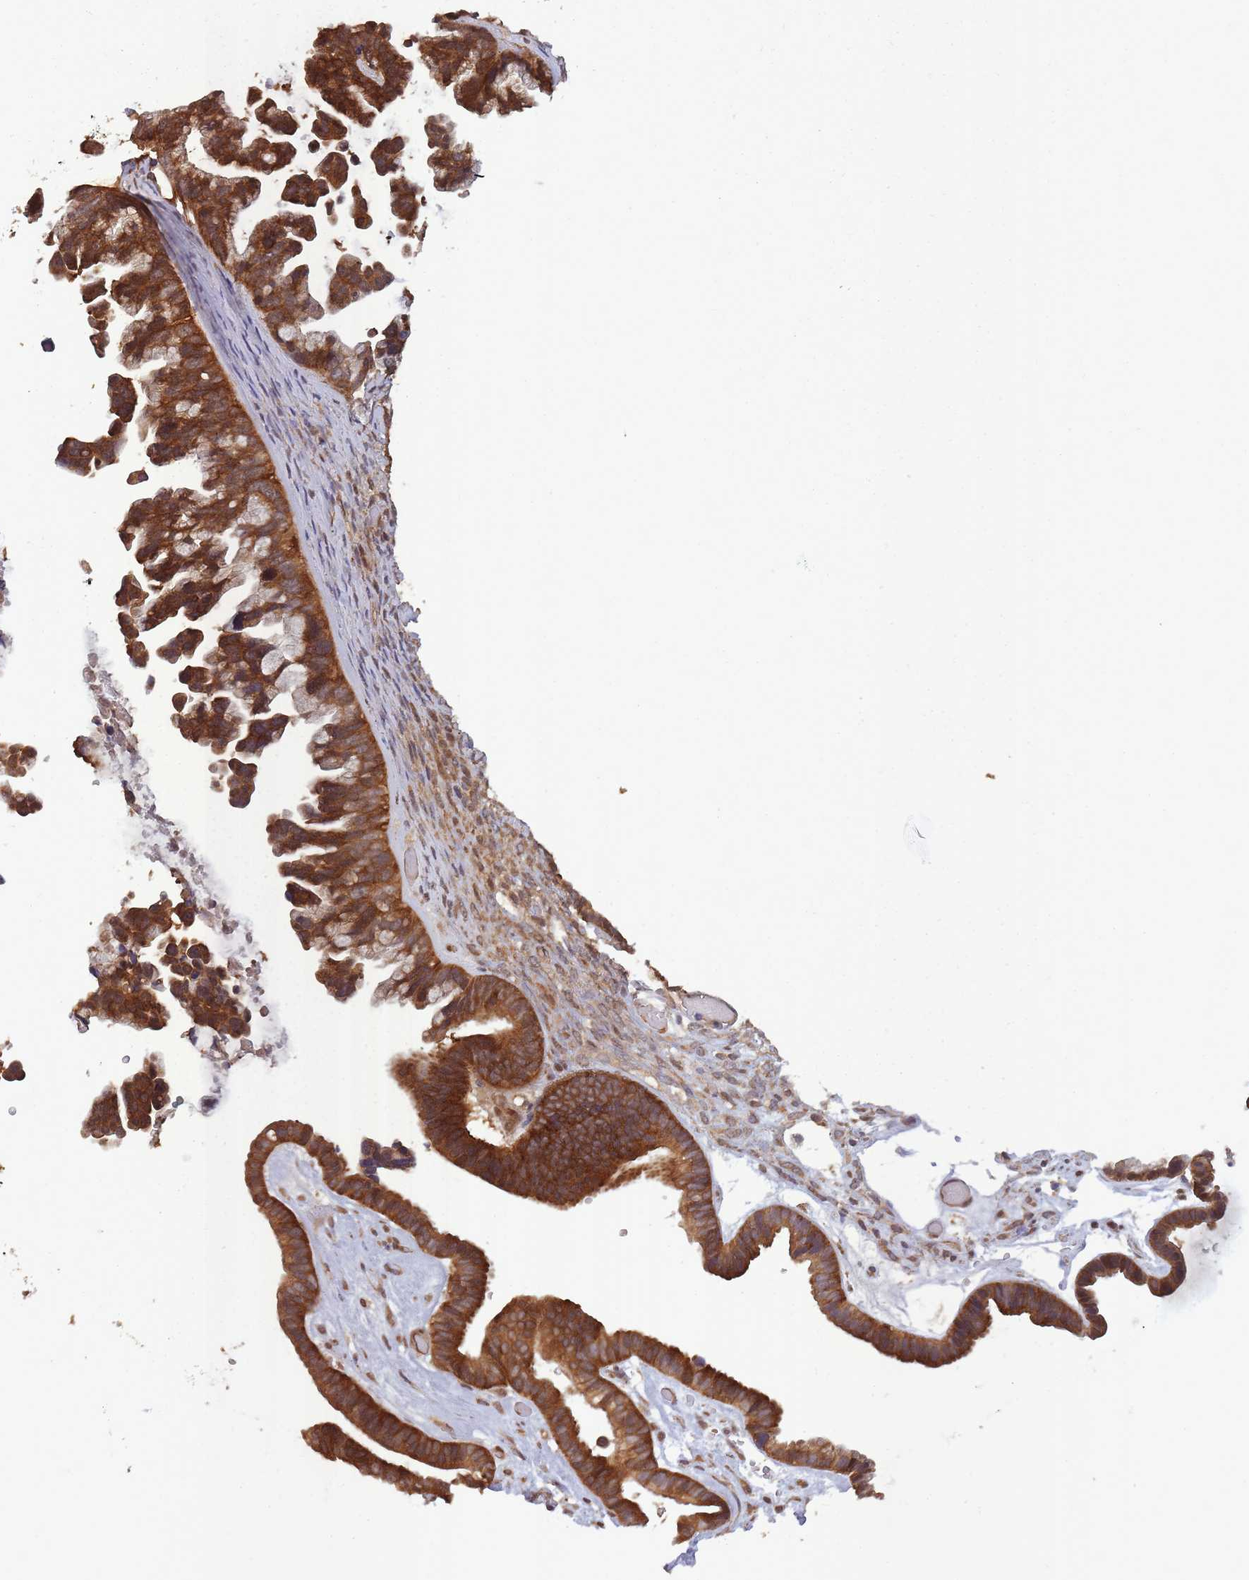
{"staining": {"intensity": "strong", "quantity": ">75%", "location": "cytoplasmic/membranous"}, "tissue": "ovarian cancer", "cell_type": "Tumor cells", "image_type": "cancer", "snomed": [{"axis": "morphology", "description": "Cystadenocarcinoma, serous, NOS"}, {"axis": "topography", "description": "Ovary"}], "caption": "The photomicrograph reveals immunohistochemical staining of ovarian cancer (serous cystadenocarcinoma). There is strong cytoplasmic/membranous positivity is seen in approximately >75% of tumor cells.", "gene": "PPP6R3", "patient": {"sex": "female", "age": 56}}